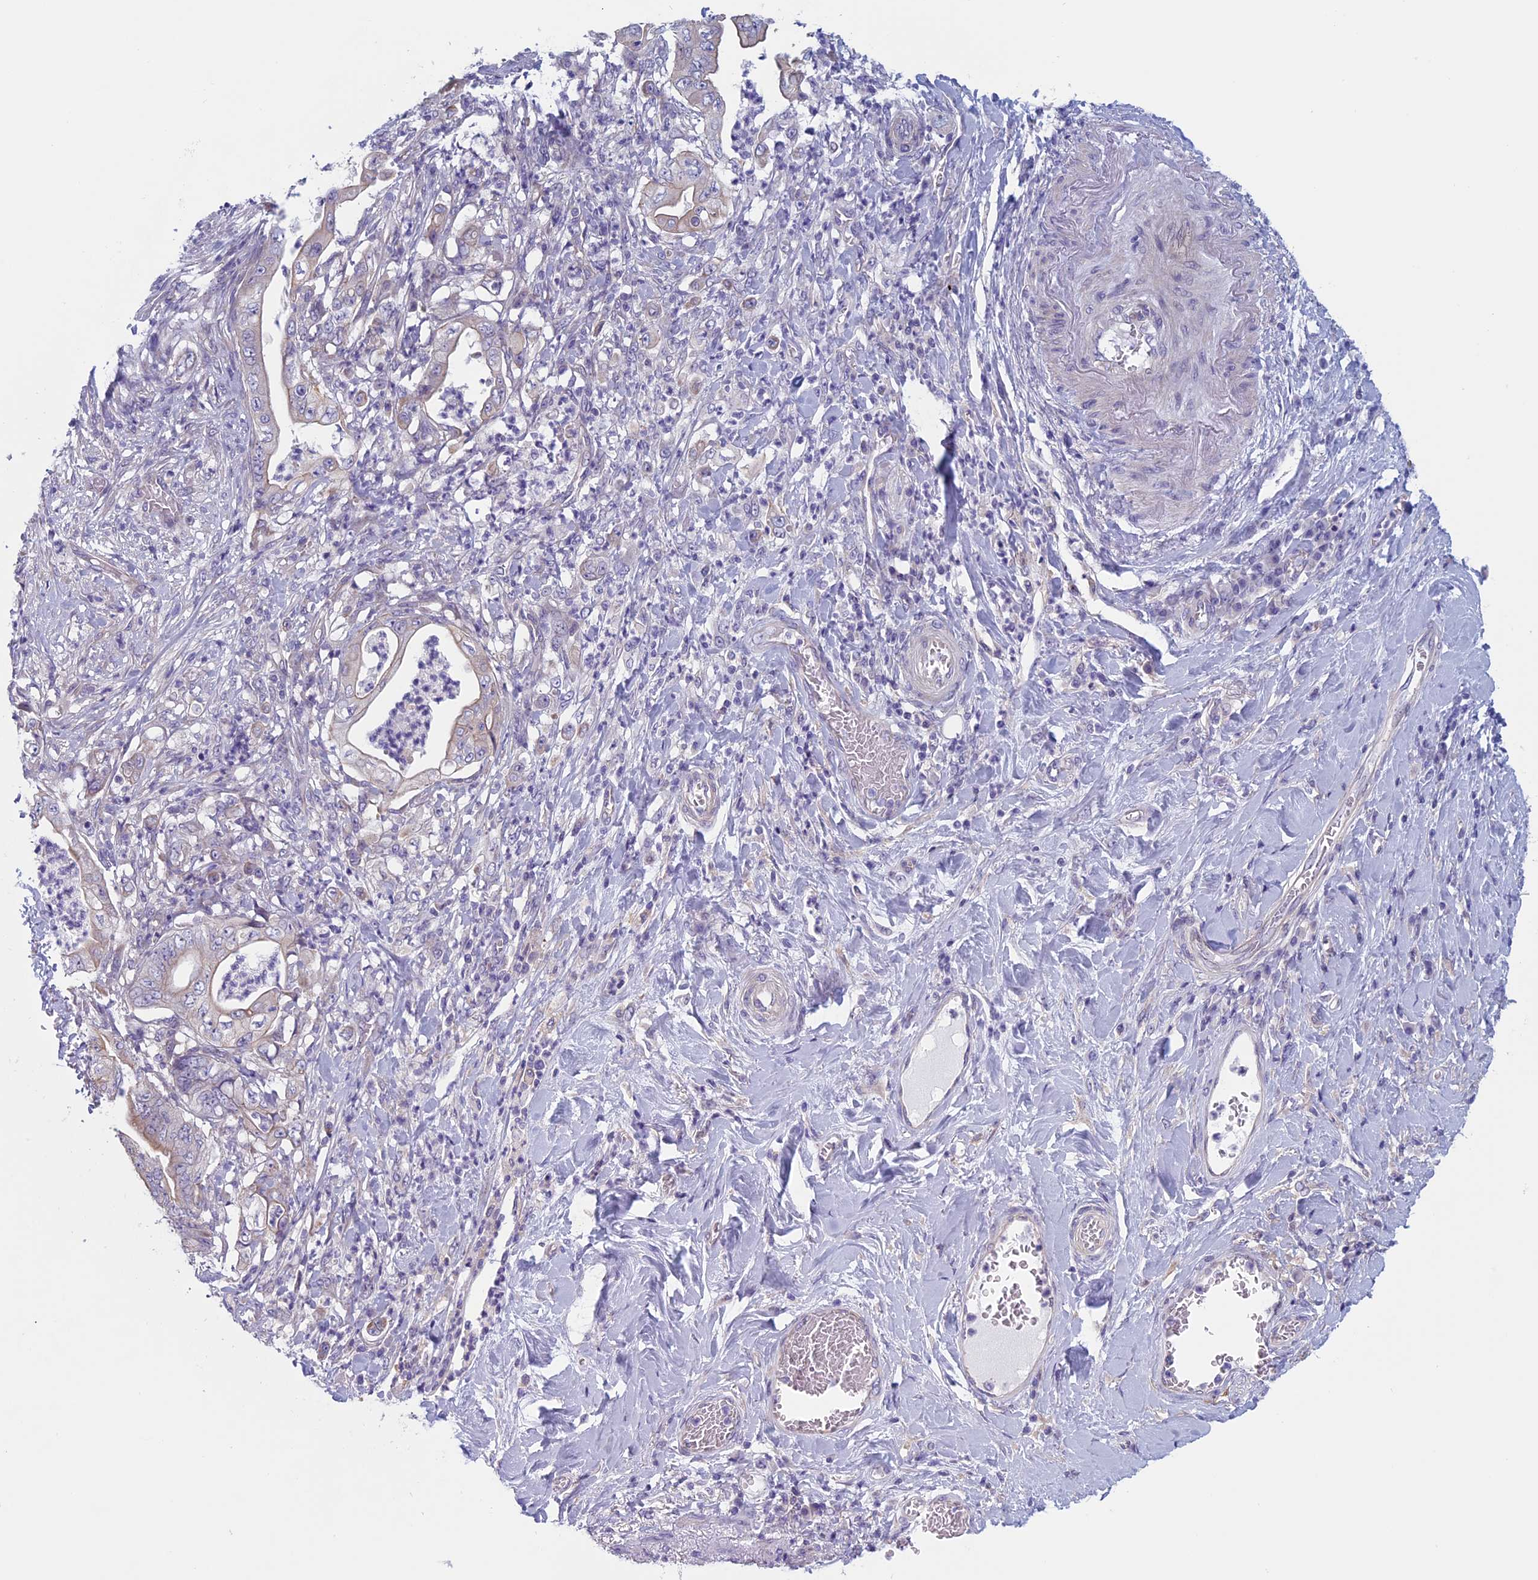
{"staining": {"intensity": "weak", "quantity": "<25%", "location": "cytoplasmic/membranous"}, "tissue": "stomach cancer", "cell_type": "Tumor cells", "image_type": "cancer", "snomed": [{"axis": "morphology", "description": "Adenocarcinoma, NOS"}, {"axis": "topography", "description": "Stomach"}], "caption": "Immunohistochemistry photomicrograph of neoplastic tissue: human stomach cancer stained with DAB (3,3'-diaminobenzidine) displays no significant protein expression in tumor cells.", "gene": "CNOT6L", "patient": {"sex": "female", "age": 73}}